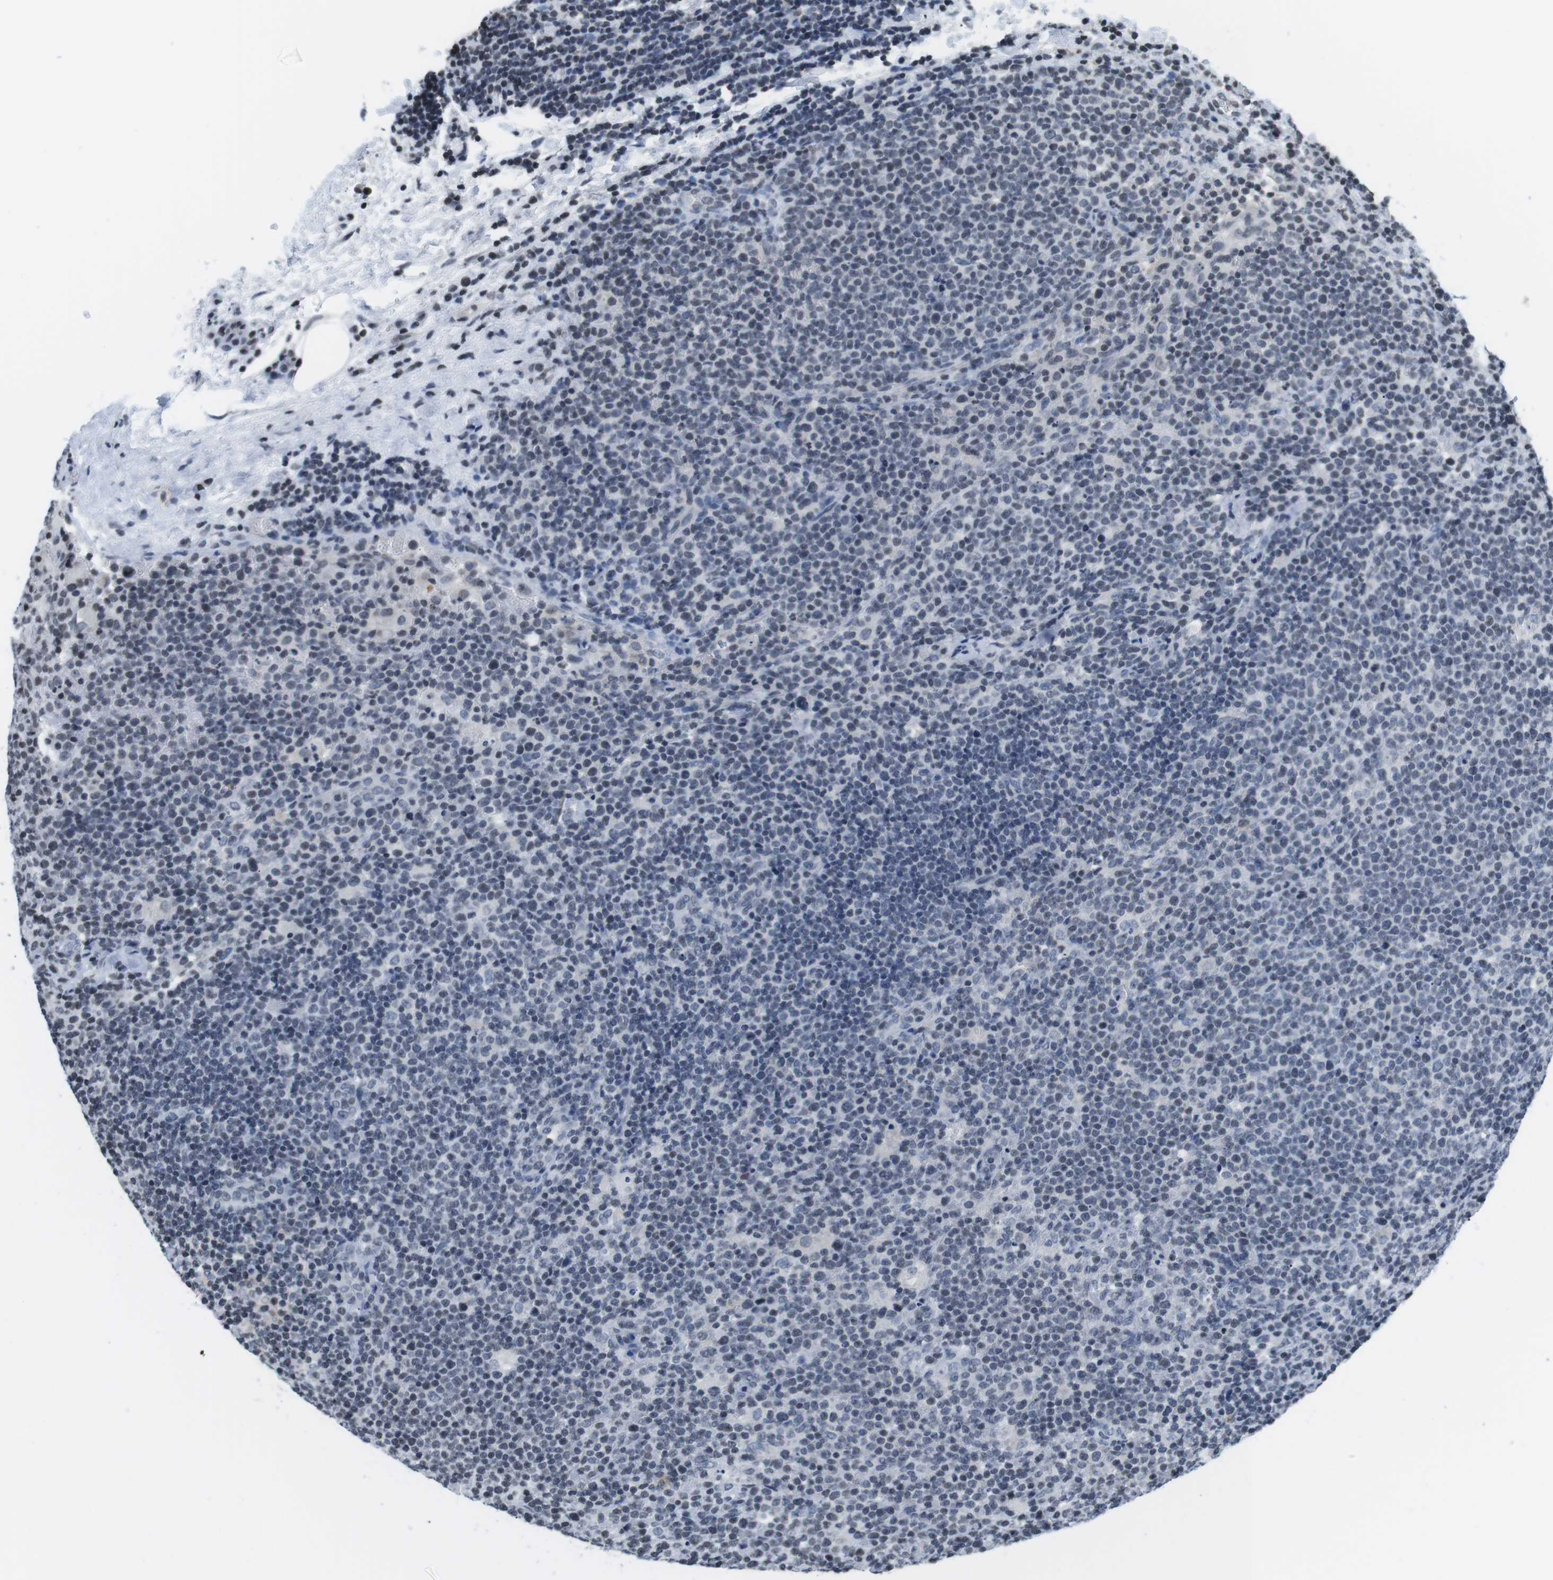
{"staining": {"intensity": "negative", "quantity": "none", "location": "none"}, "tissue": "lymphoma", "cell_type": "Tumor cells", "image_type": "cancer", "snomed": [{"axis": "morphology", "description": "Malignant lymphoma, non-Hodgkin's type, High grade"}, {"axis": "topography", "description": "Lymph node"}], "caption": "Malignant lymphoma, non-Hodgkin's type (high-grade) was stained to show a protein in brown. There is no significant positivity in tumor cells.", "gene": "E2F2", "patient": {"sex": "male", "age": 61}}